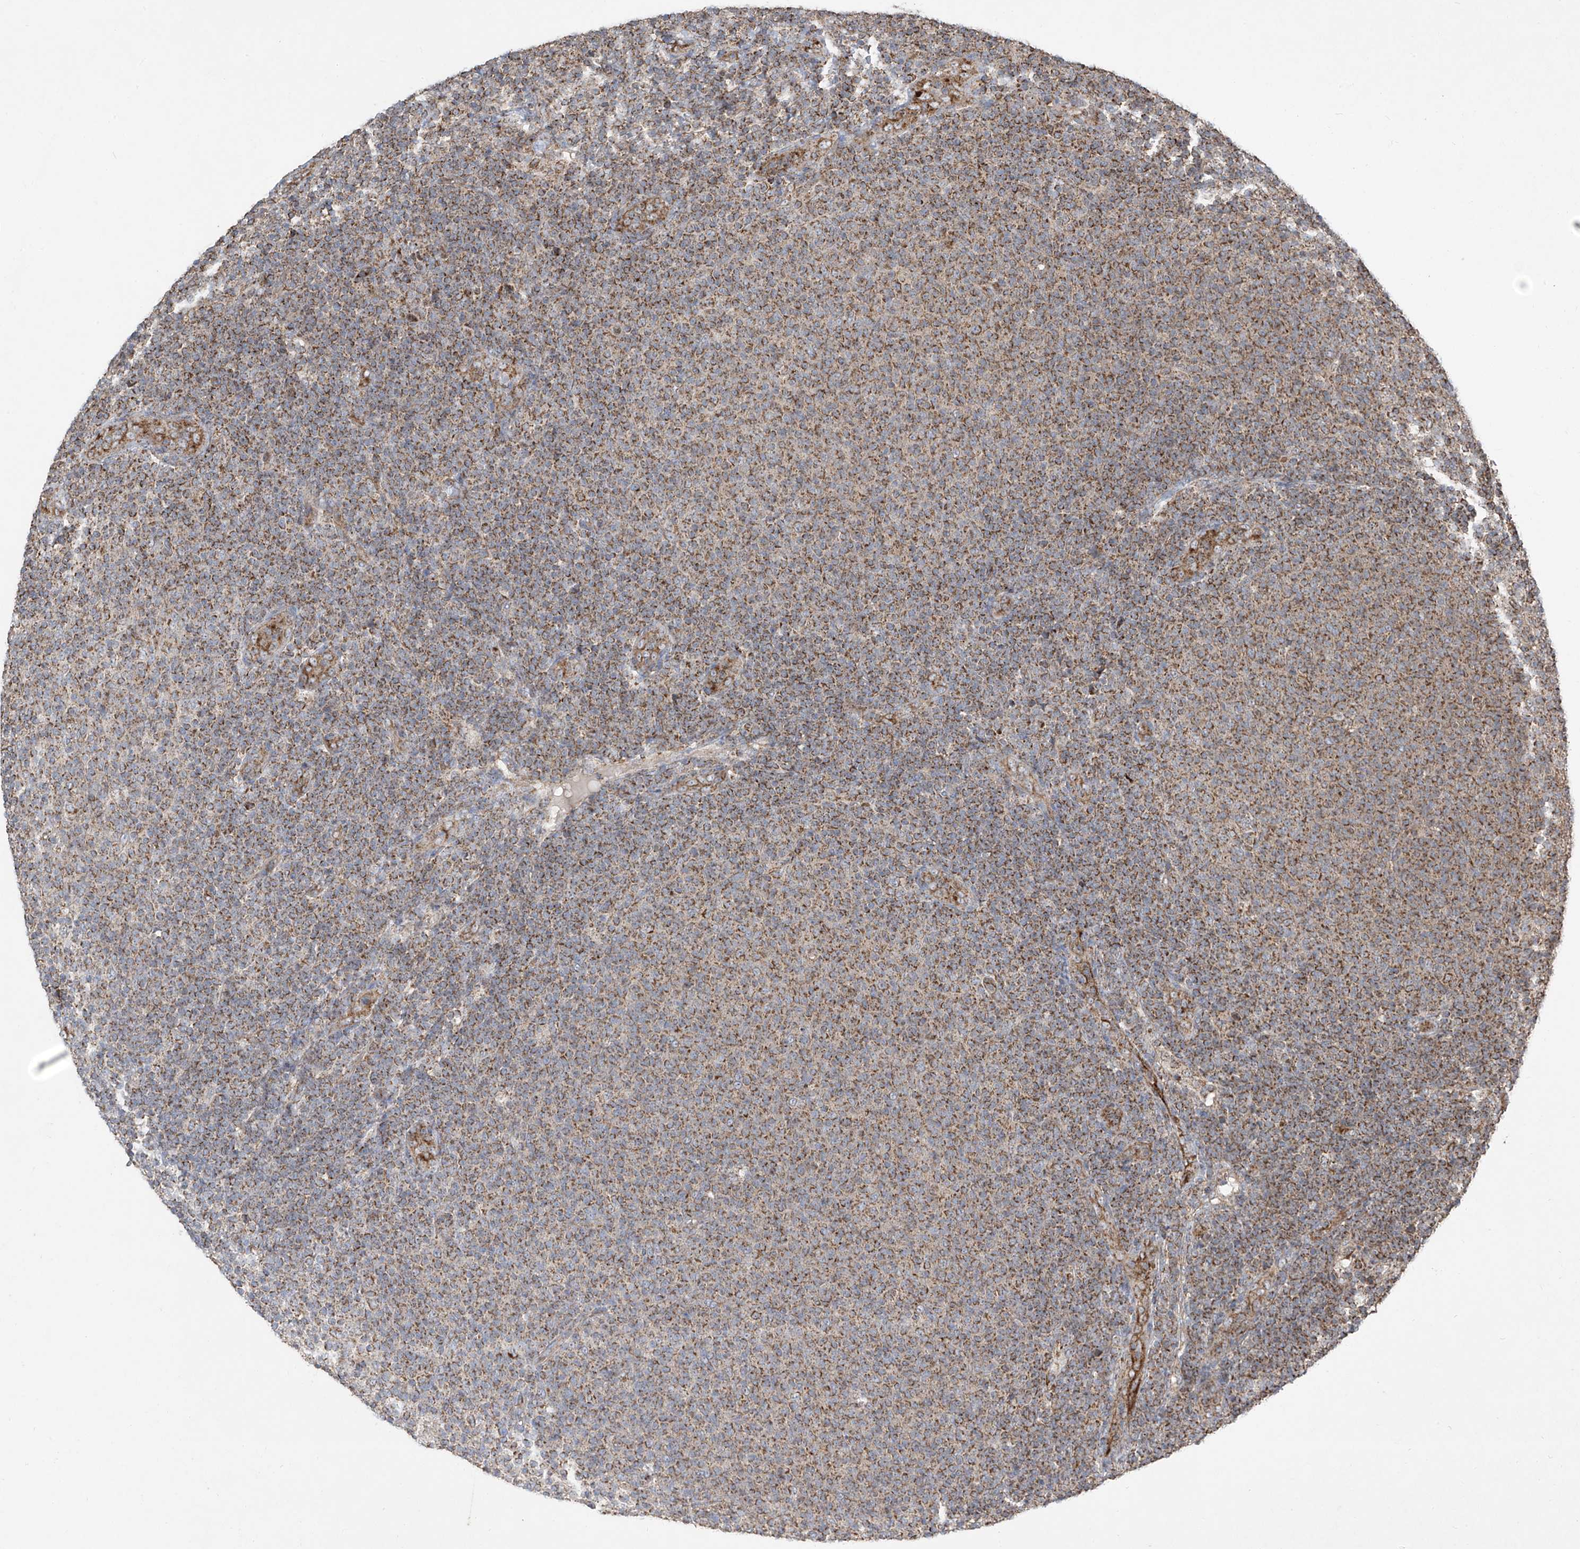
{"staining": {"intensity": "moderate", "quantity": ">75%", "location": "cytoplasmic/membranous"}, "tissue": "lymphoma", "cell_type": "Tumor cells", "image_type": "cancer", "snomed": [{"axis": "morphology", "description": "Malignant lymphoma, non-Hodgkin's type, Low grade"}, {"axis": "topography", "description": "Lymph node"}], "caption": "A photomicrograph showing moderate cytoplasmic/membranous expression in about >75% of tumor cells in lymphoma, as visualized by brown immunohistochemical staining.", "gene": "UQCC1", "patient": {"sex": "male", "age": 66}}